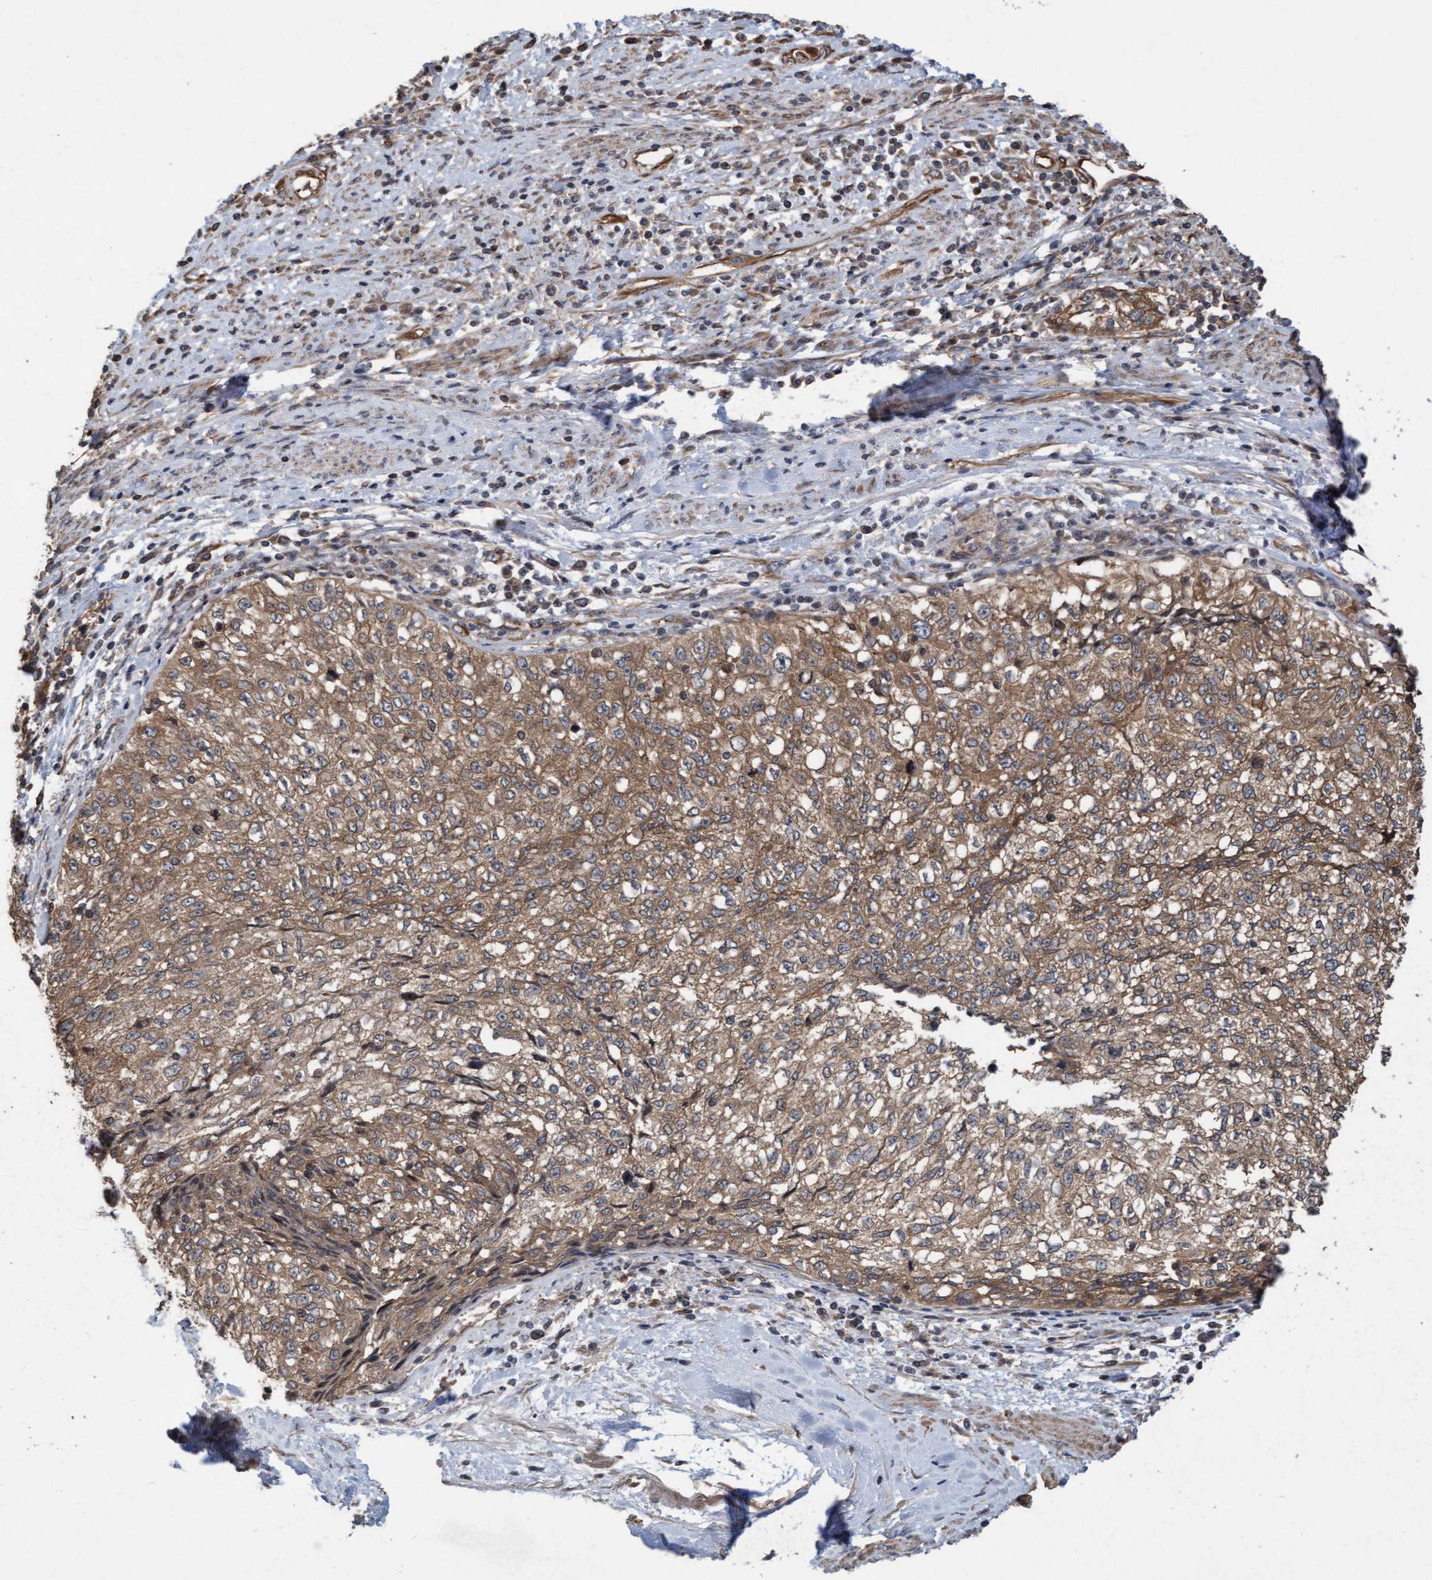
{"staining": {"intensity": "moderate", "quantity": ">75%", "location": "cytoplasmic/membranous"}, "tissue": "cervical cancer", "cell_type": "Tumor cells", "image_type": "cancer", "snomed": [{"axis": "morphology", "description": "Squamous cell carcinoma, NOS"}, {"axis": "topography", "description": "Cervix"}], "caption": "A high-resolution histopathology image shows immunohistochemistry (IHC) staining of cervical cancer (squamous cell carcinoma), which shows moderate cytoplasmic/membranous staining in about >75% of tumor cells.", "gene": "CDC42EP4", "patient": {"sex": "female", "age": 57}}